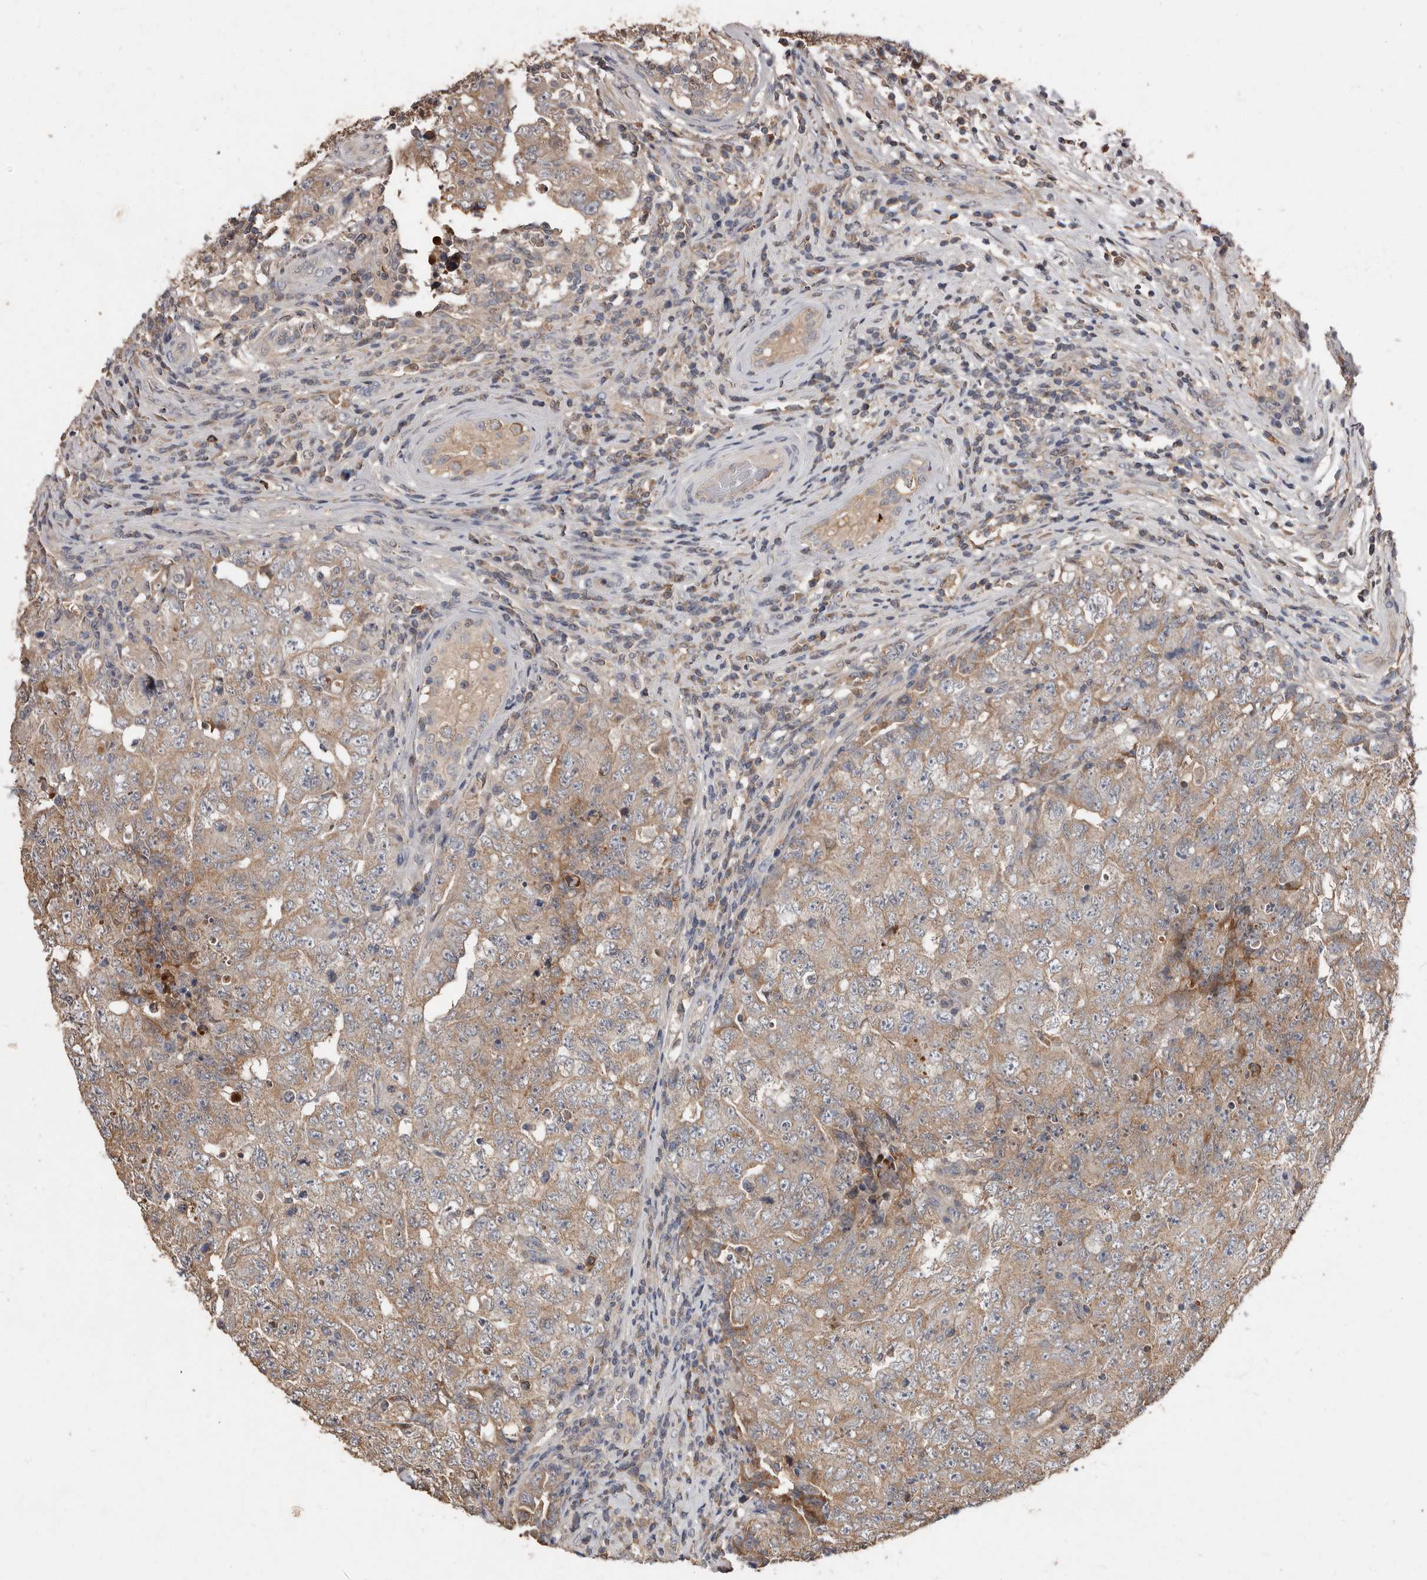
{"staining": {"intensity": "moderate", "quantity": ">75%", "location": "cytoplasmic/membranous"}, "tissue": "testis cancer", "cell_type": "Tumor cells", "image_type": "cancer", "snomed": [{"axis": "morphology", "description": "Carcinoma, Embryonal, NOS"}, {"axis": "topography", "description": "Testis"}], "caption": "A medium amount of moderate cytoplasmic/membranous expression is seen in about >75% of tumor cells in testis cancer tissue.", "gene": "KIF26B", "patient": {"sex": "male", "age": 26}}